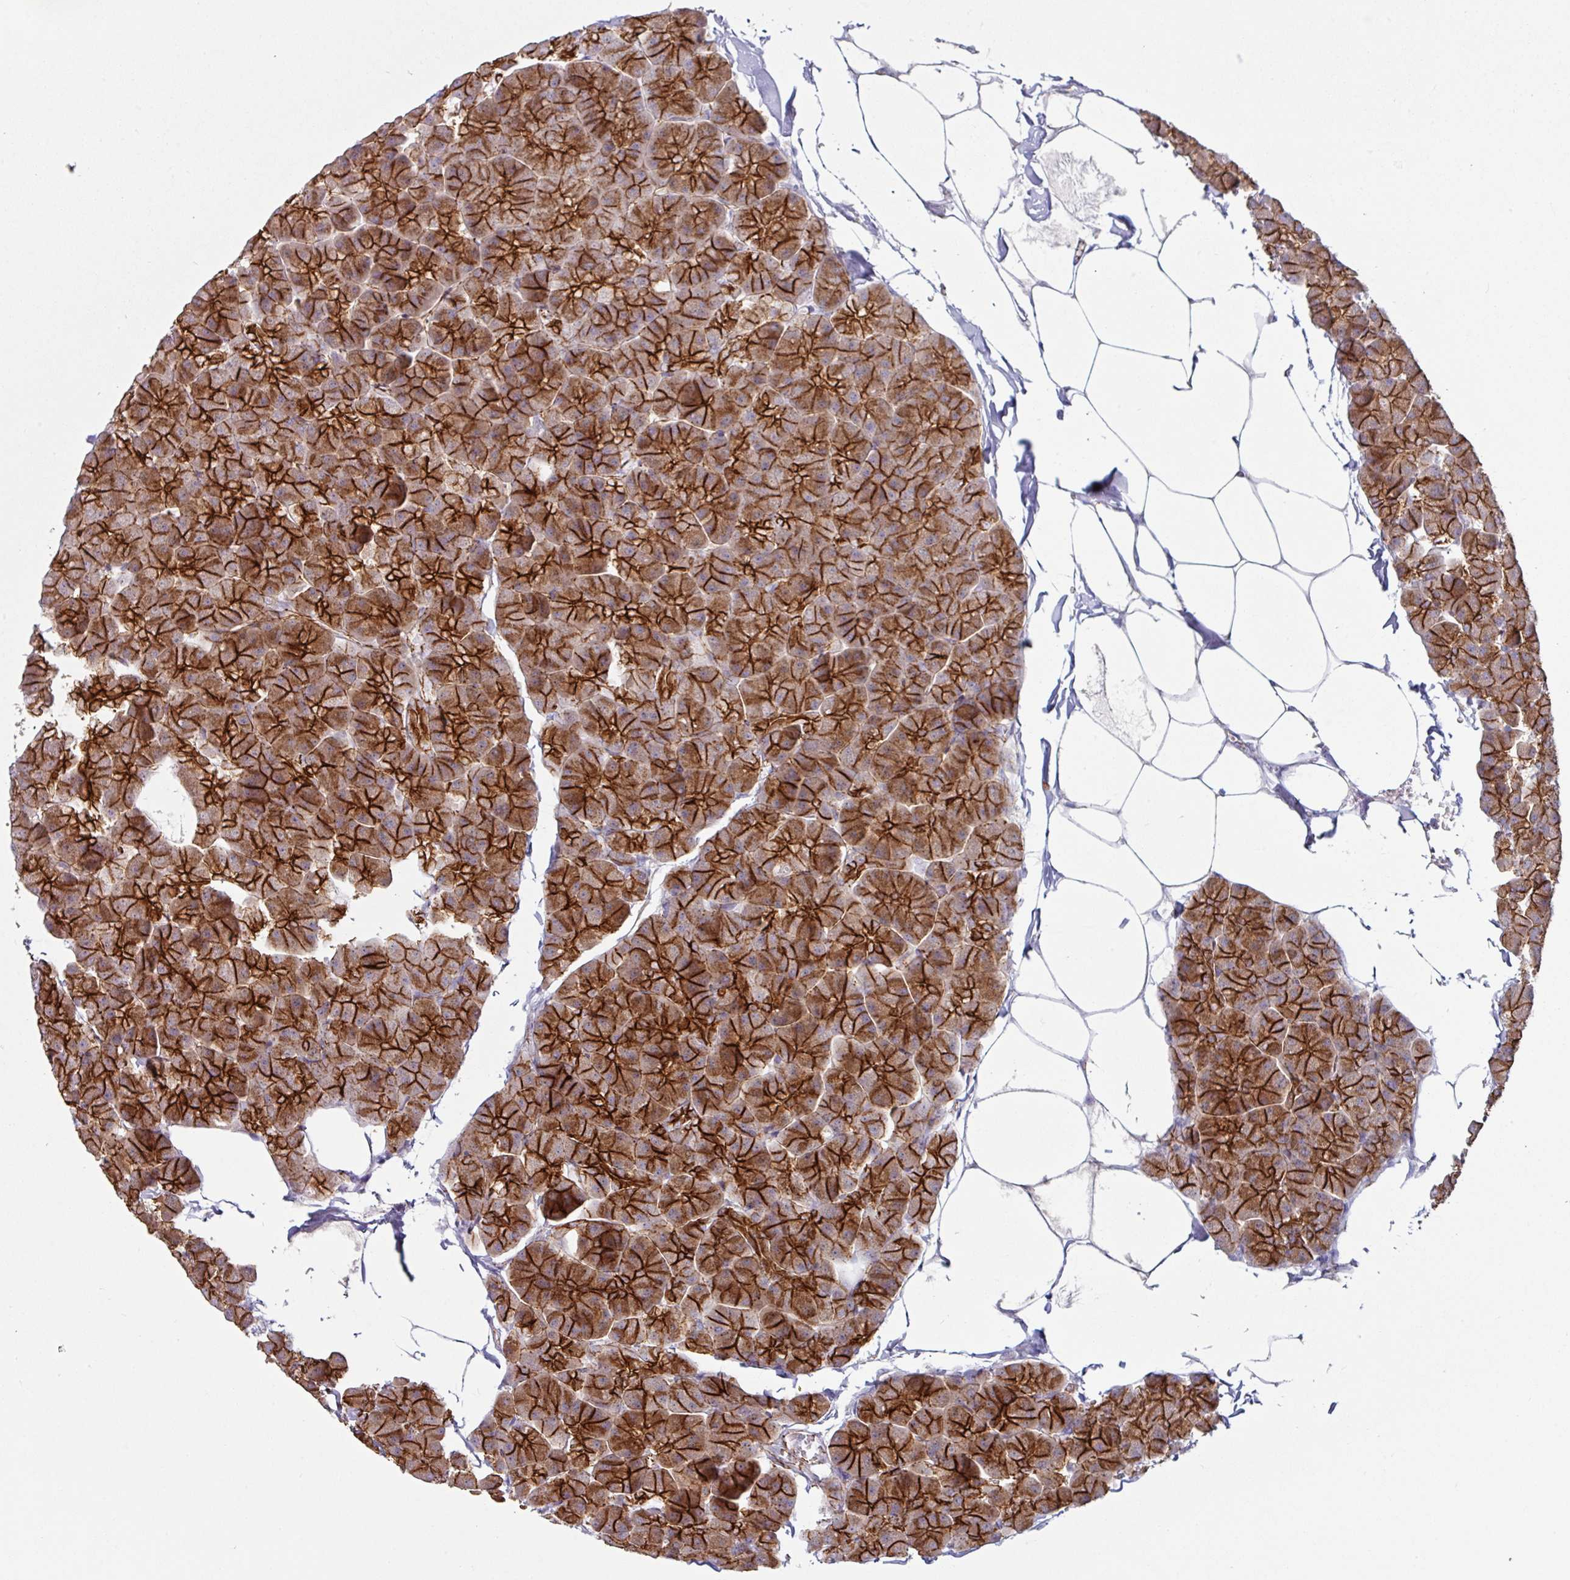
{"staining": {"intensity": "strong", "quantity": ">75%", "location": "cytoplasmic/membranous"}, "tissue": "pancreas", "cell_type": "Exocrine glandular cells", "image_type": "normal", "snomed": [{"axis": "morphology", "description": "Normal tissue, NOS"}, {"axis": "topography", "description": "Pancreas"}], "caption": "IHC image of benign pancreas stained for a protein (brown), which exhibits high levels of strong cytoplasmic/membranous staining in about >75% of exocrine glandular cells.", "gene": "JUP", "patient": {"sex": "male", "age": 35}}